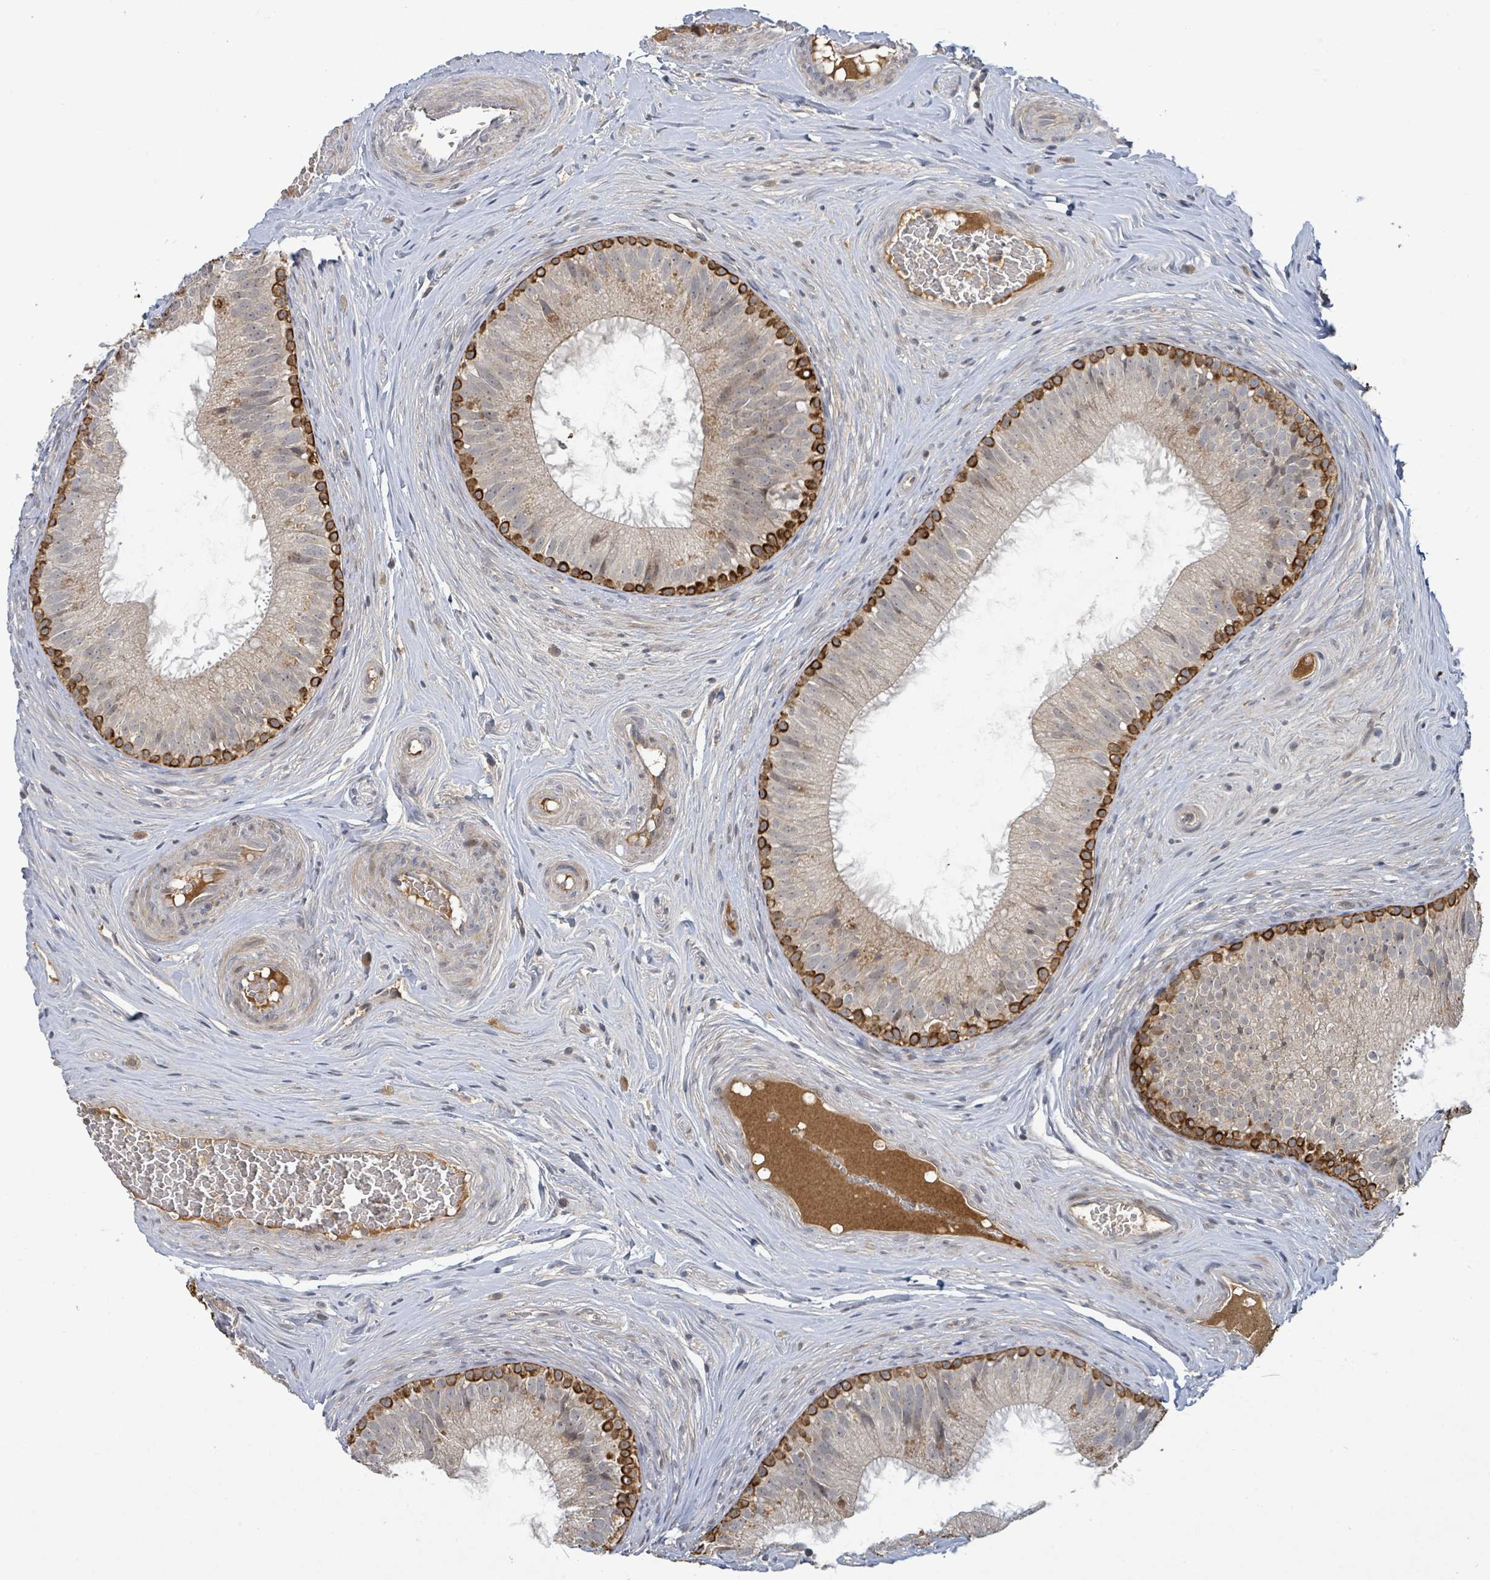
{"staining": {"intensity": "strong", "quantity": "<25%", "location": "cytoplasmic/membranous"}, "tissue": "epididymis", "cell_type": "Glandular cells", "image_type": "normal", "snomed": [{"axis": "morphology", "description": "Normal tissue, NOS"}, {"axis": "topography", "description": "Epididymis"}], "caption": "A photomicrograph of human epididymis stained for a protein exhibits strong cytoplasmic/membranous brown staining in glandular cells.", "gene": "ITGA11", "patient": {"sex": "male", "age": 34}}